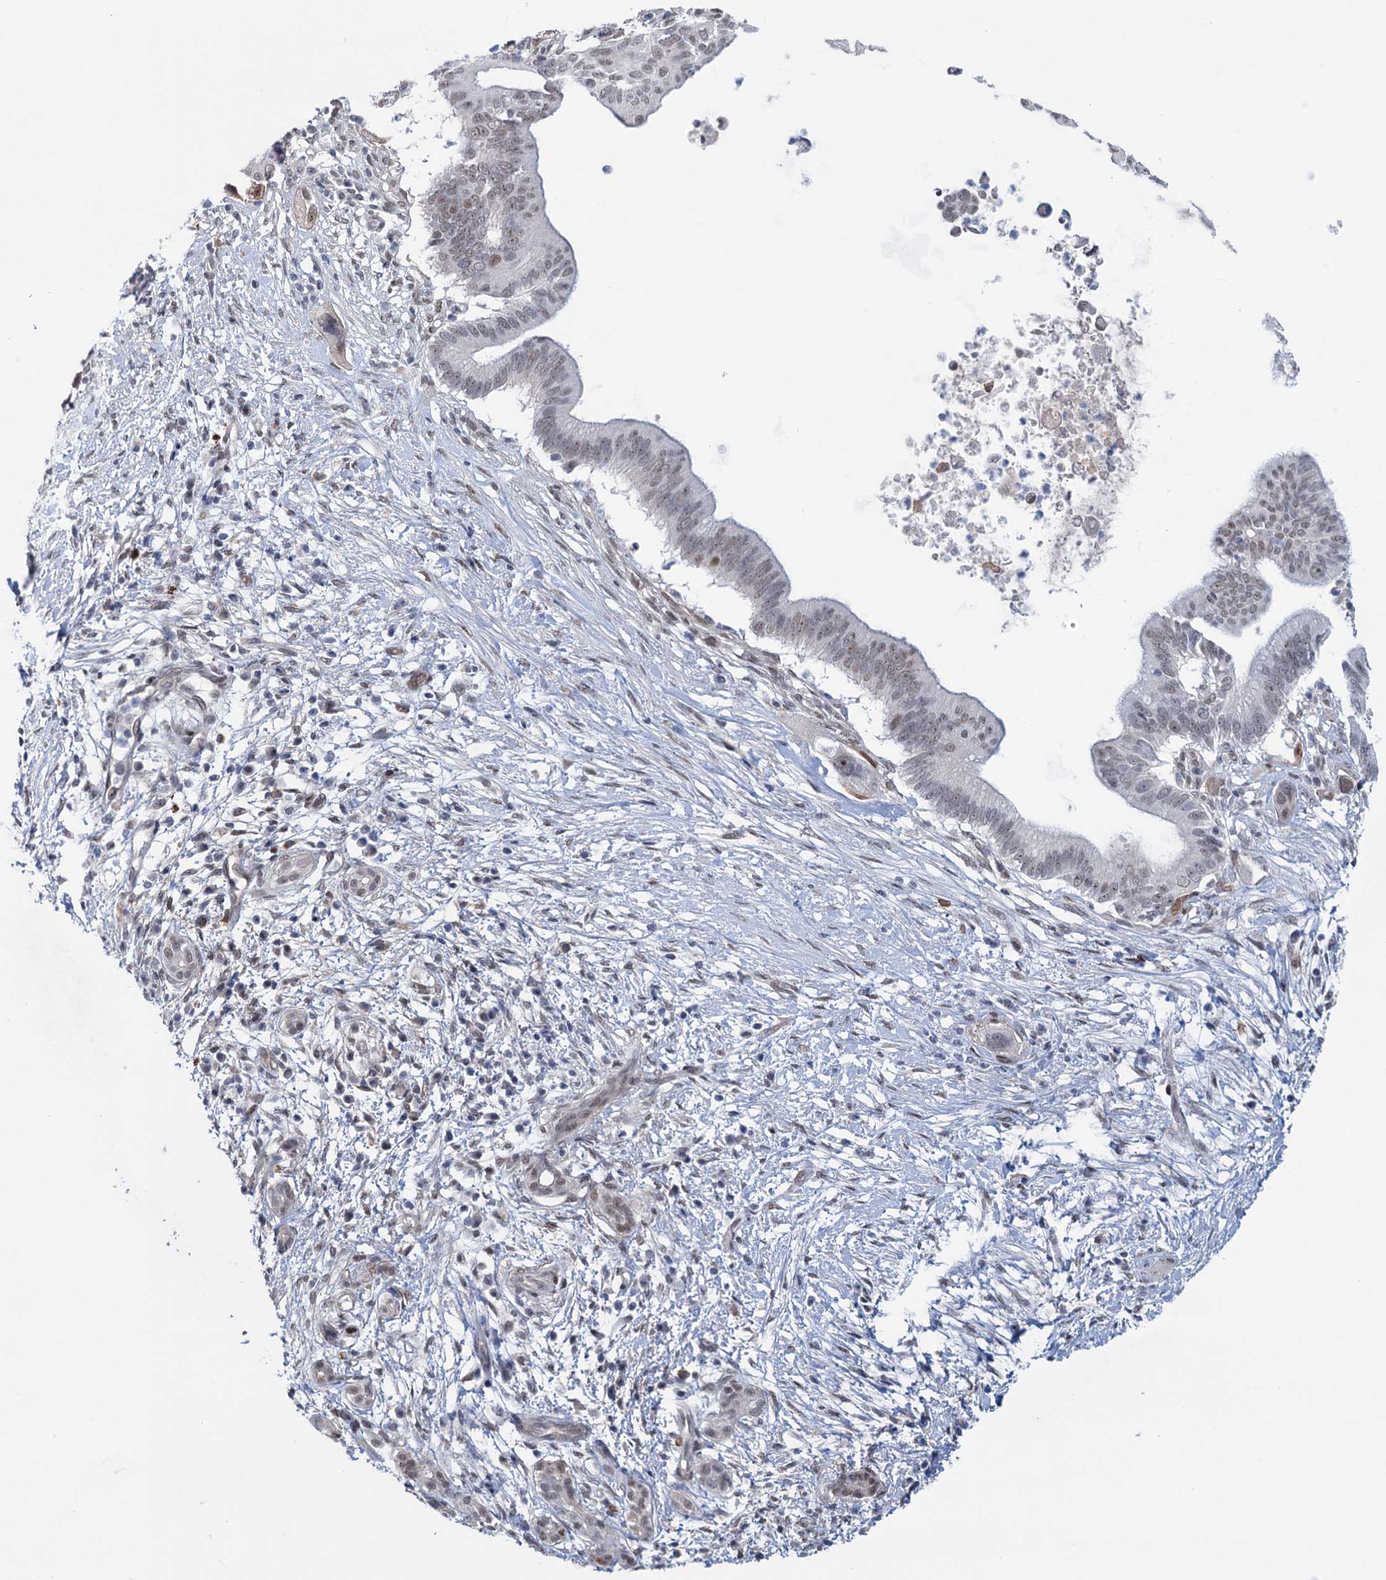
{"staining": {"intensity": "weak", "quantity": "<25%", "location": "nuclear"}, "tissue": "pancreatic cancer", "cell_type": "Tumor cells", "image_type": "cancer", "snomed": [{"axis": "morphology", "description": "Adenocarcinoma, NOS"}, {"axis": "topography", "description": "Pancreas"}], "caption": "This is a image of immunohistochemistry staining of pancreatic adenocarcinoma, which shows no positivity in tumor cells.", "gene": "FAM53A", "patient": {"sex": "male", "age": 68}}